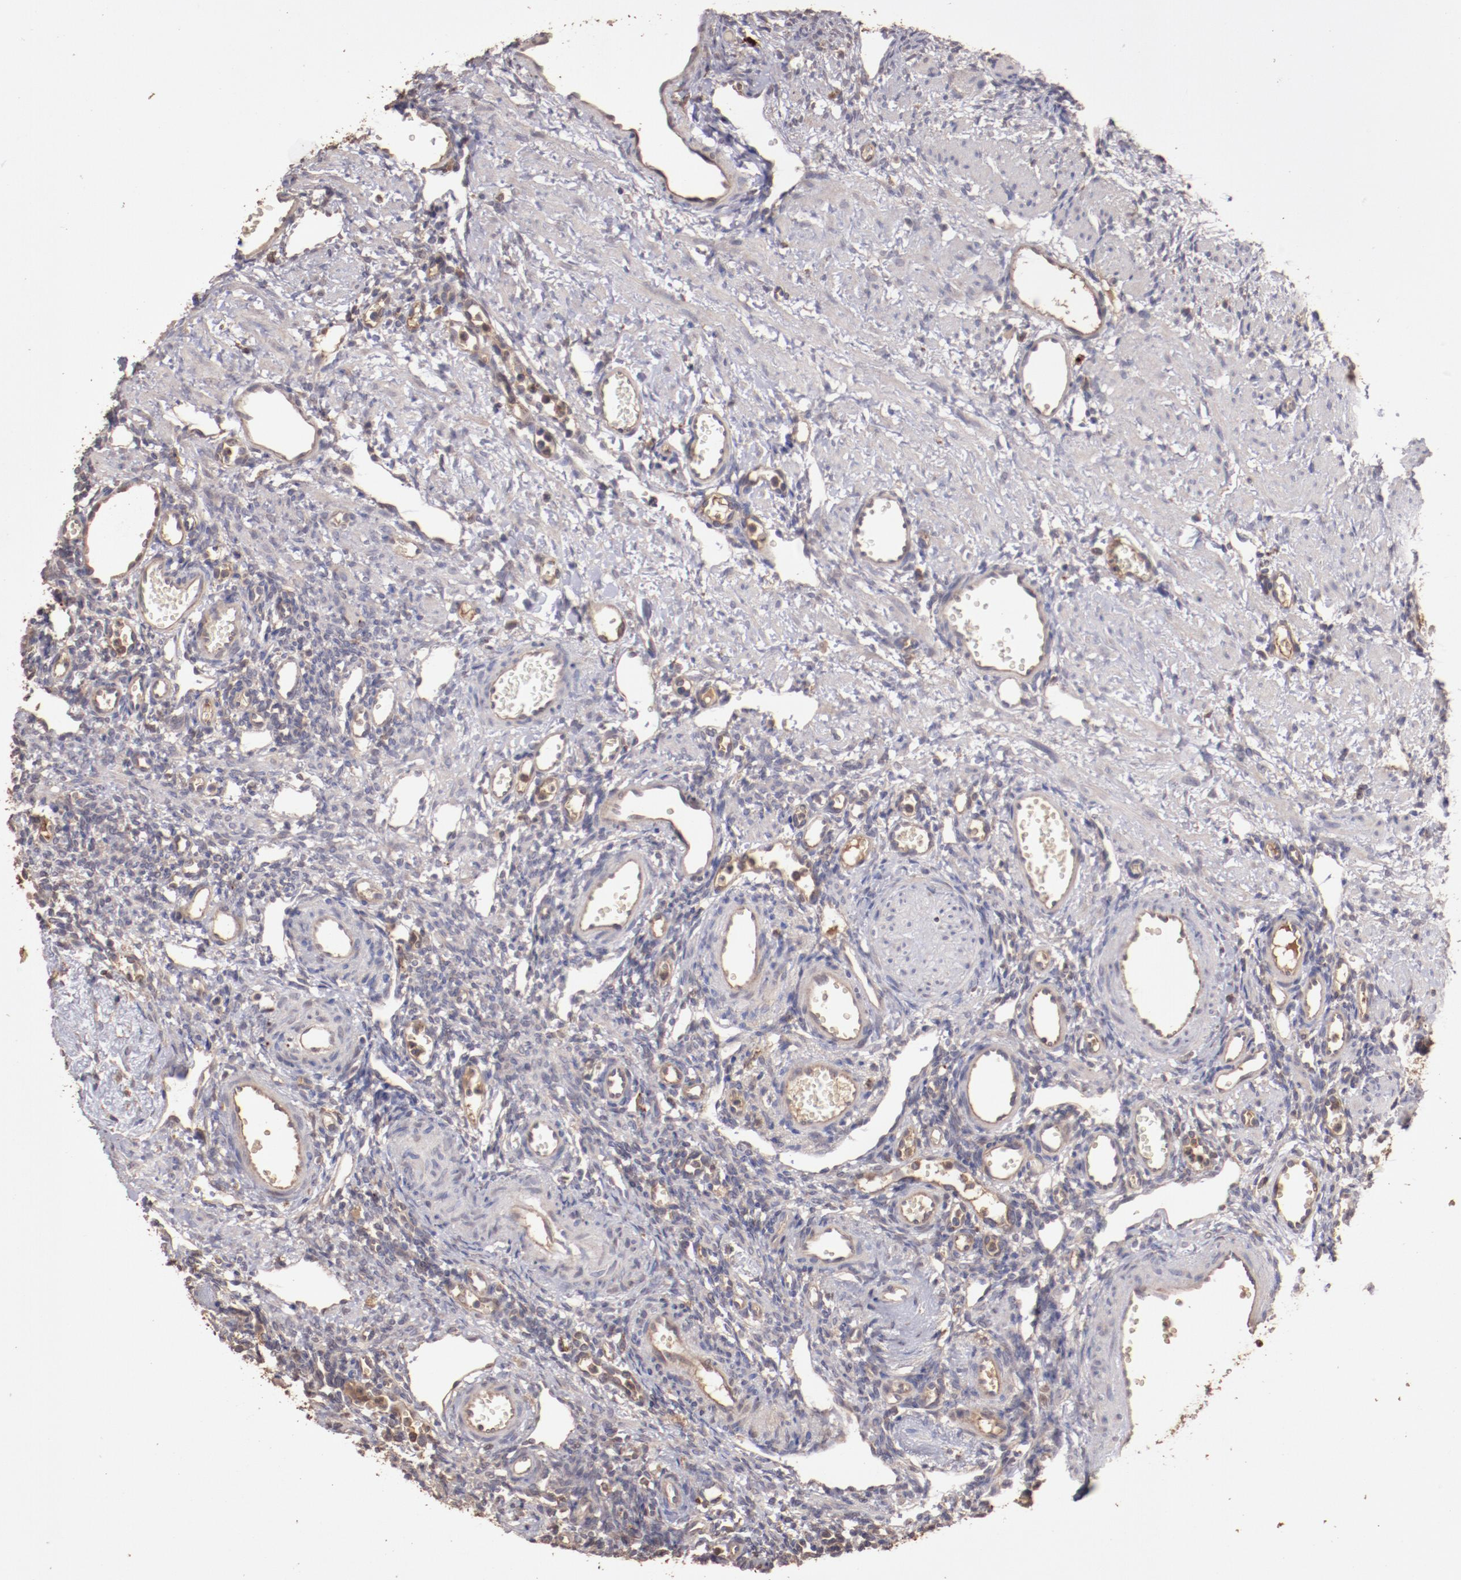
{"staining": {"intensity": "weak", "quantity": "<25%", "location": "cytoplasmic/membranous"}, "tissue": "ovary", "cell_type": "Follicle cells", "image_type": "normal", "snomed": [{"axis": "morphology", "description": "Normal tissue, NOS"}, {"axis": "topography", "description": "Ovary"}], "caption": "Immunohistochemistry histopathology image of unremarkable ovary: human ovary stained with DAB shows no significant protein staining in follicle cells.", "gene": "SRRD", "patient": {"sex": "female", "age": 33}}